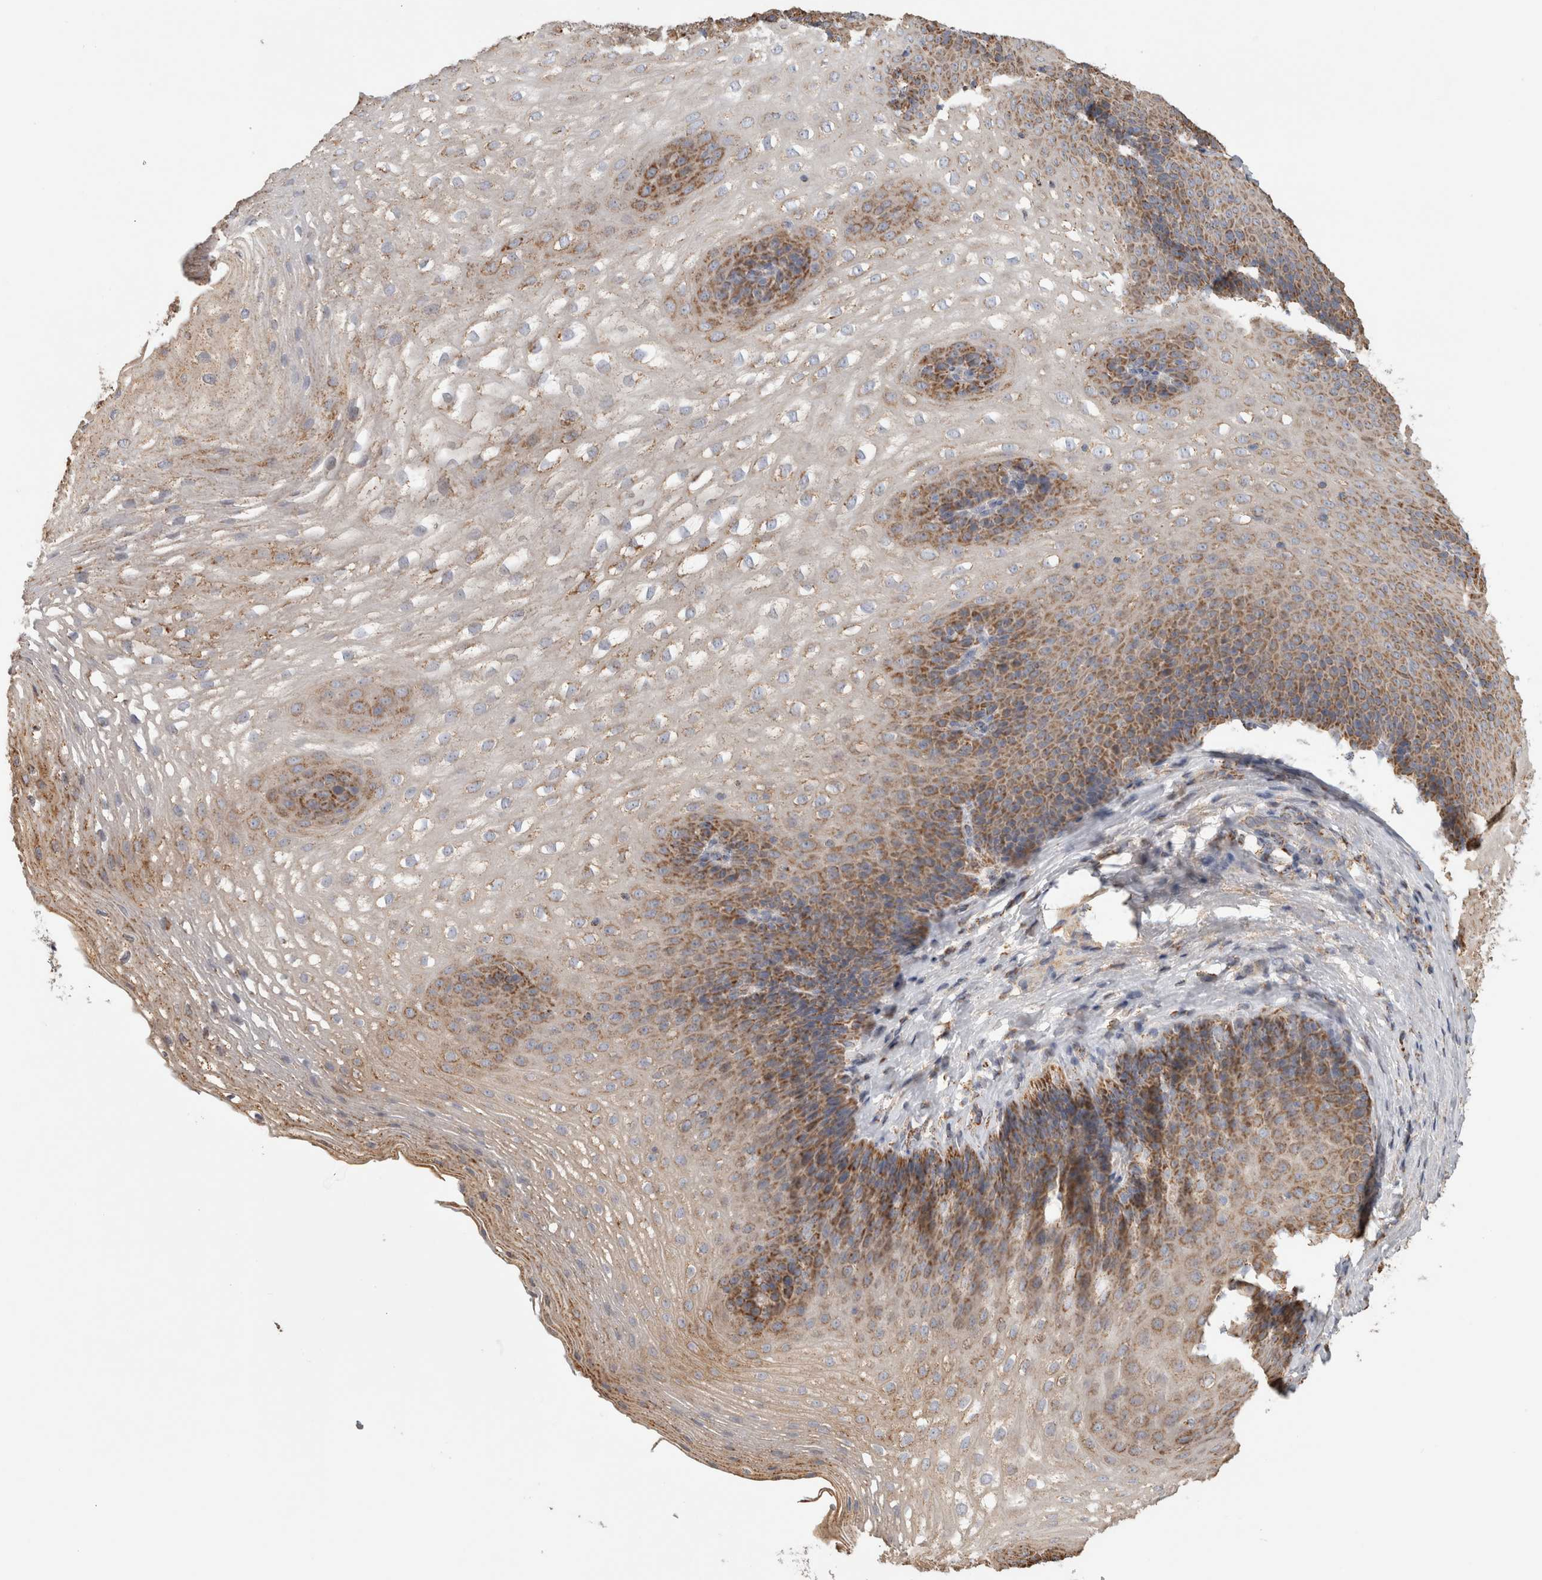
{"staining": {"intensity": "moderate", "quantity": ">75%", "location": "cytoplasmic/membranous"}, "tissue": "esophagus", "cell_type": "Squamous epithelial cells", "image_type": "normal", "snomed": [{"axis": "morphology", "description": "Normal tissue, NOS"}, {"axis": "topography", "description": "Esophagus"}], "caption": "Immunohistochemical staining of benign esophagus shows moderate cytoplasmic/membranous protein positivity in approximately >75% of squamous epithelial cells. (DAB (3,3'-diaminobenzidine) IHC, brown staining for protein, blue staining for nuclei).", "gene": "ST8SIA1", "patient": {"sex": "female", "age": 66}}